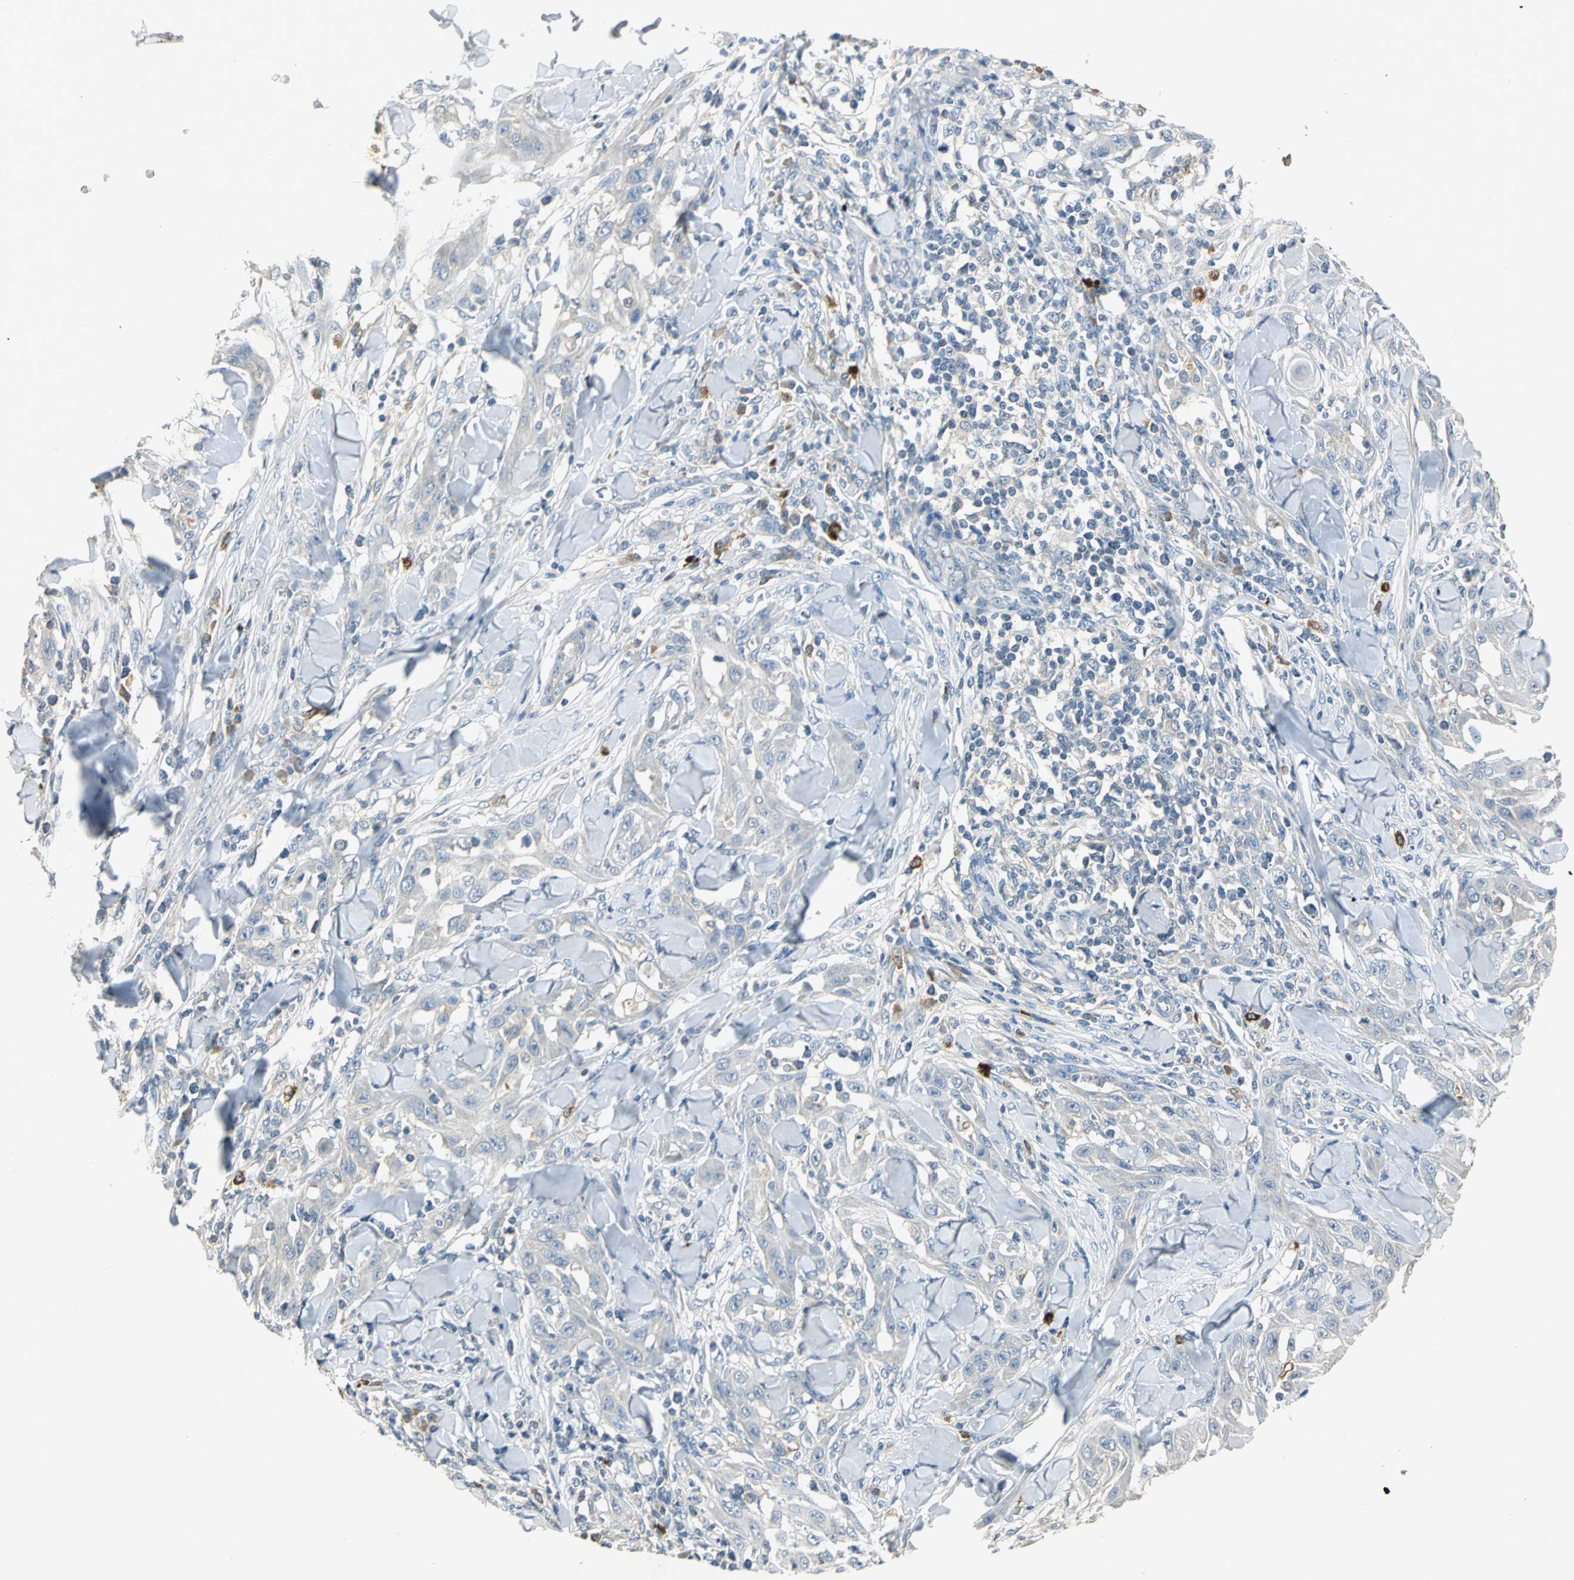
{"staining": {"intensity": "negative", "quantity": "none", "location": "none"}, "tissue": "skin cancer", "cell_type": "Tumor cells", "image_type": "cancer", "snomed": [{"axis": "morphology", "description": "Squamous cell carcinoma, NOS"}, {"axis": "topography", "description": "Skin"}], "caption": "Histopathology image shows no significant protein positivity in tumor cells of squamous cell carcinoma (skin).", "gene": "PROC", "patient": {"sex": "male", "age": 24}}